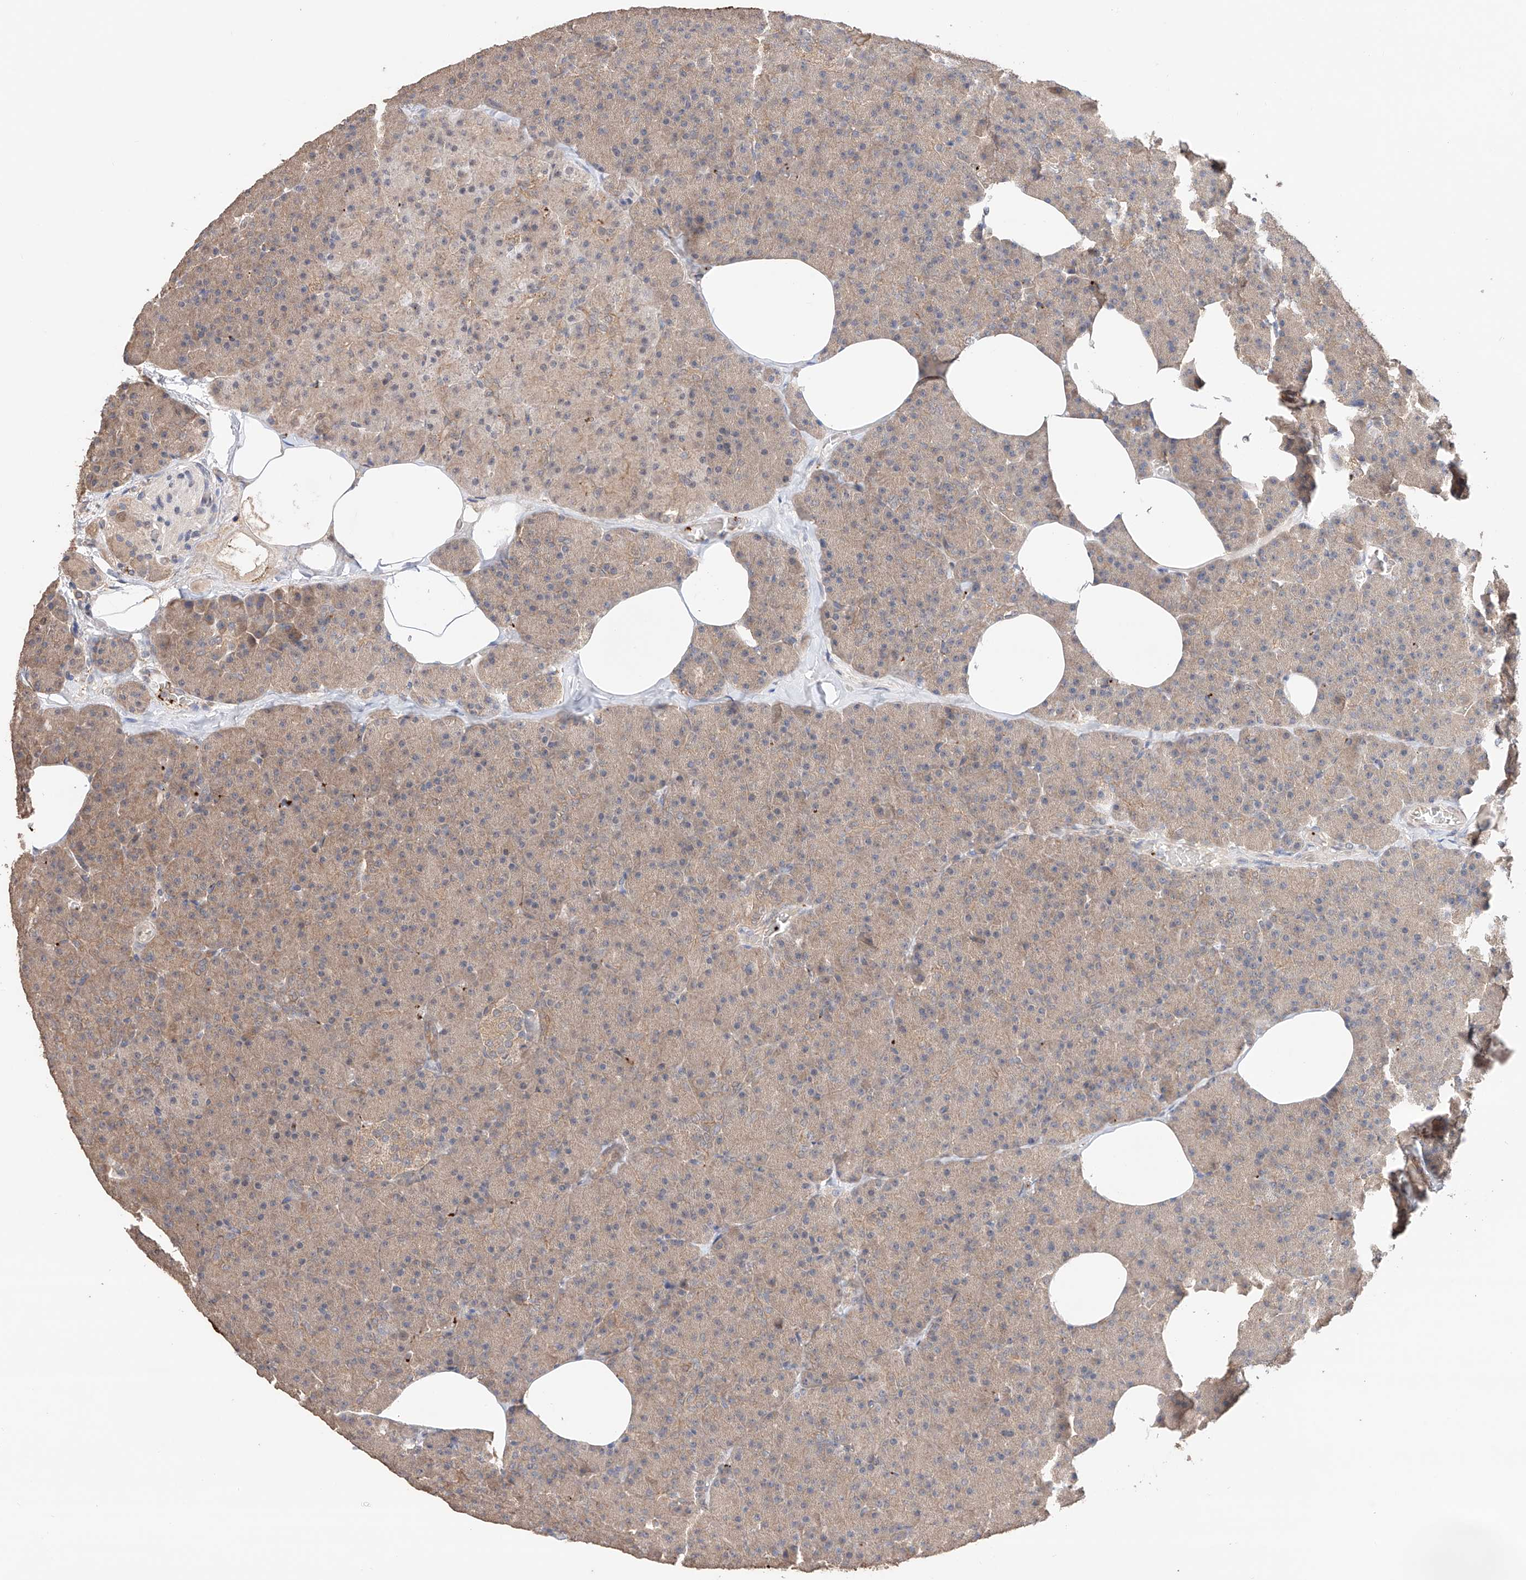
{"staining": {"intensity": "weak", "quantity": ">75%", "location": "cytoplasmic/membranous"}, "tissue": "pancreas", "cell_type": "Exocrine glandular cells", "image_type": "normal", "snomed": [{"axis": "morphology", "description": "Normal tissue, NOS"}, {"axis": "morphology", "description": "Carcinoid, malignant, NOS"}, {"axis": "topography", "description": "Pancreas"}], "caption": "IHC of normal human pancreas shows low levels of weak cytoplasmic/membranous positivity in about >75% of exocrine glandular cells.", "gene": "ZFHX2", "patient": {"sex": "female", "age": 35}}